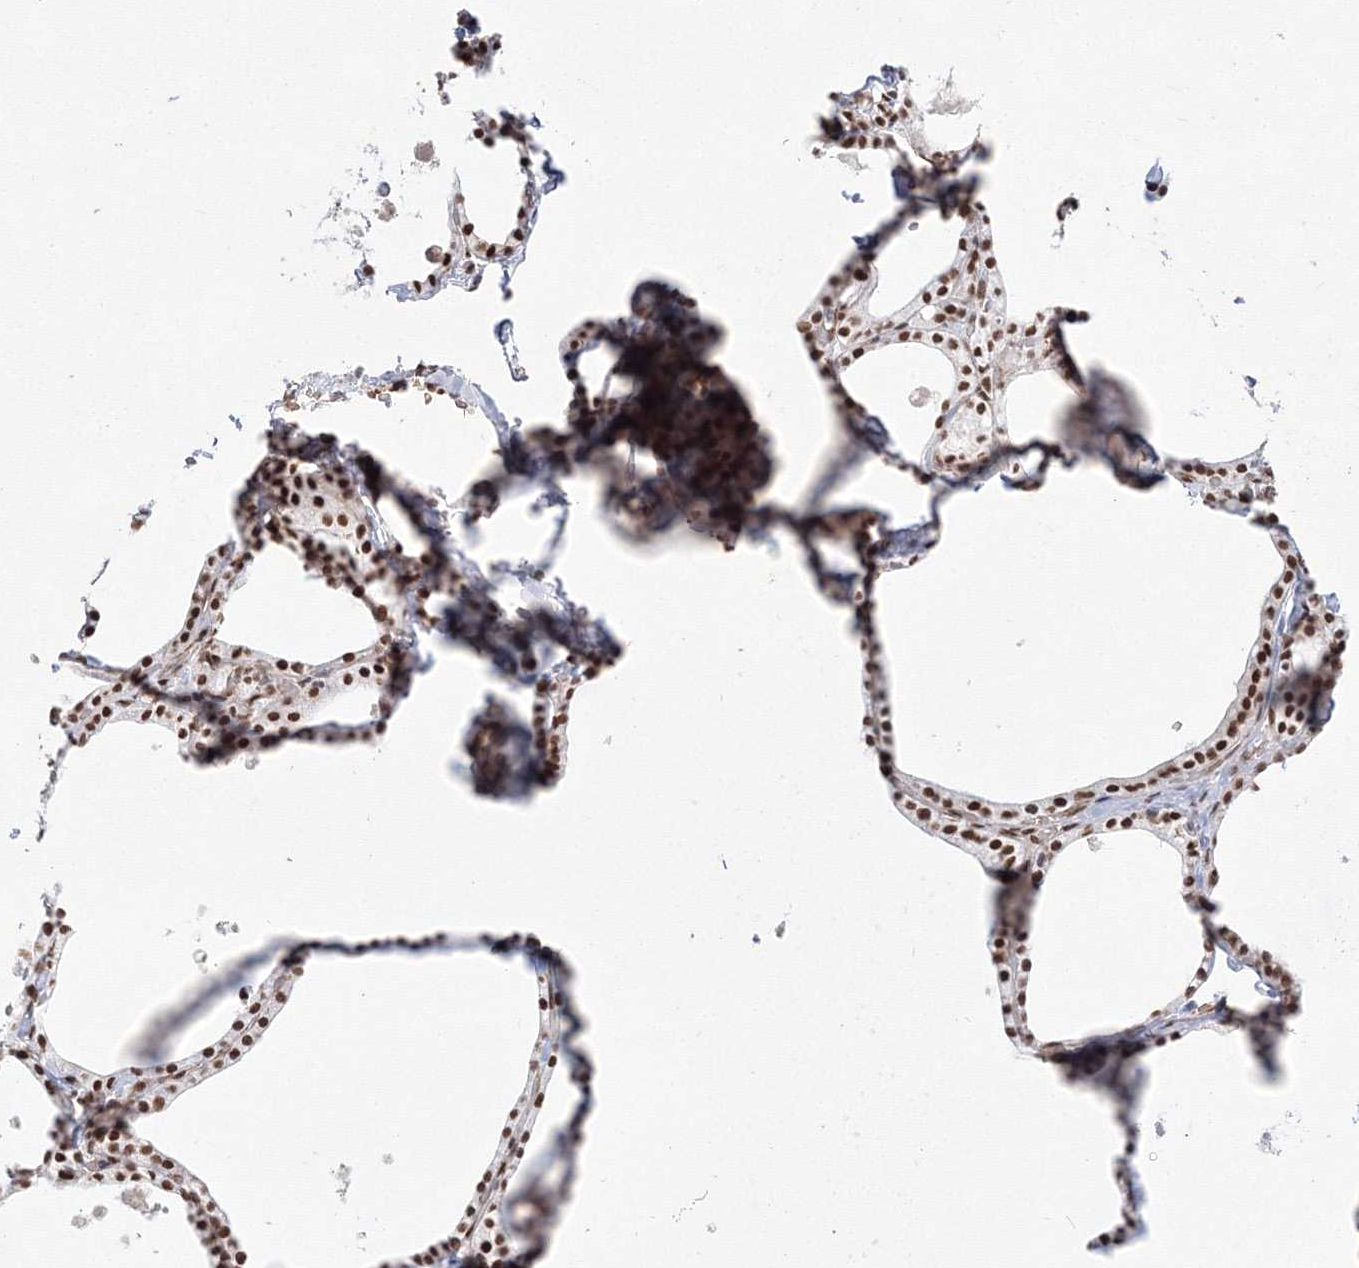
{"staining": {"intensity": "moderate", "quantity": ">75%", "location": "nuclear"}, "tissue": "thyroid gland", "cell_type": "Glandular cells", "image_type": "normal", "snomed": [{"axis": "morphology", "description": "Normal tissue, NOS"}, {"axis": "topography", "description": "Thyroid gland"}], "caption": "Immunohistochemical staining of normal thyroid gland shows moderate nuclear protein expression in approximately >75% of glandular cells. The staining was performed using DAB, with brown indicating positive protein expression. Nuclei are stained blue with hematoxylin.", "gene": "ZNF638", "patient": {"sex": "male", "age": 56}}